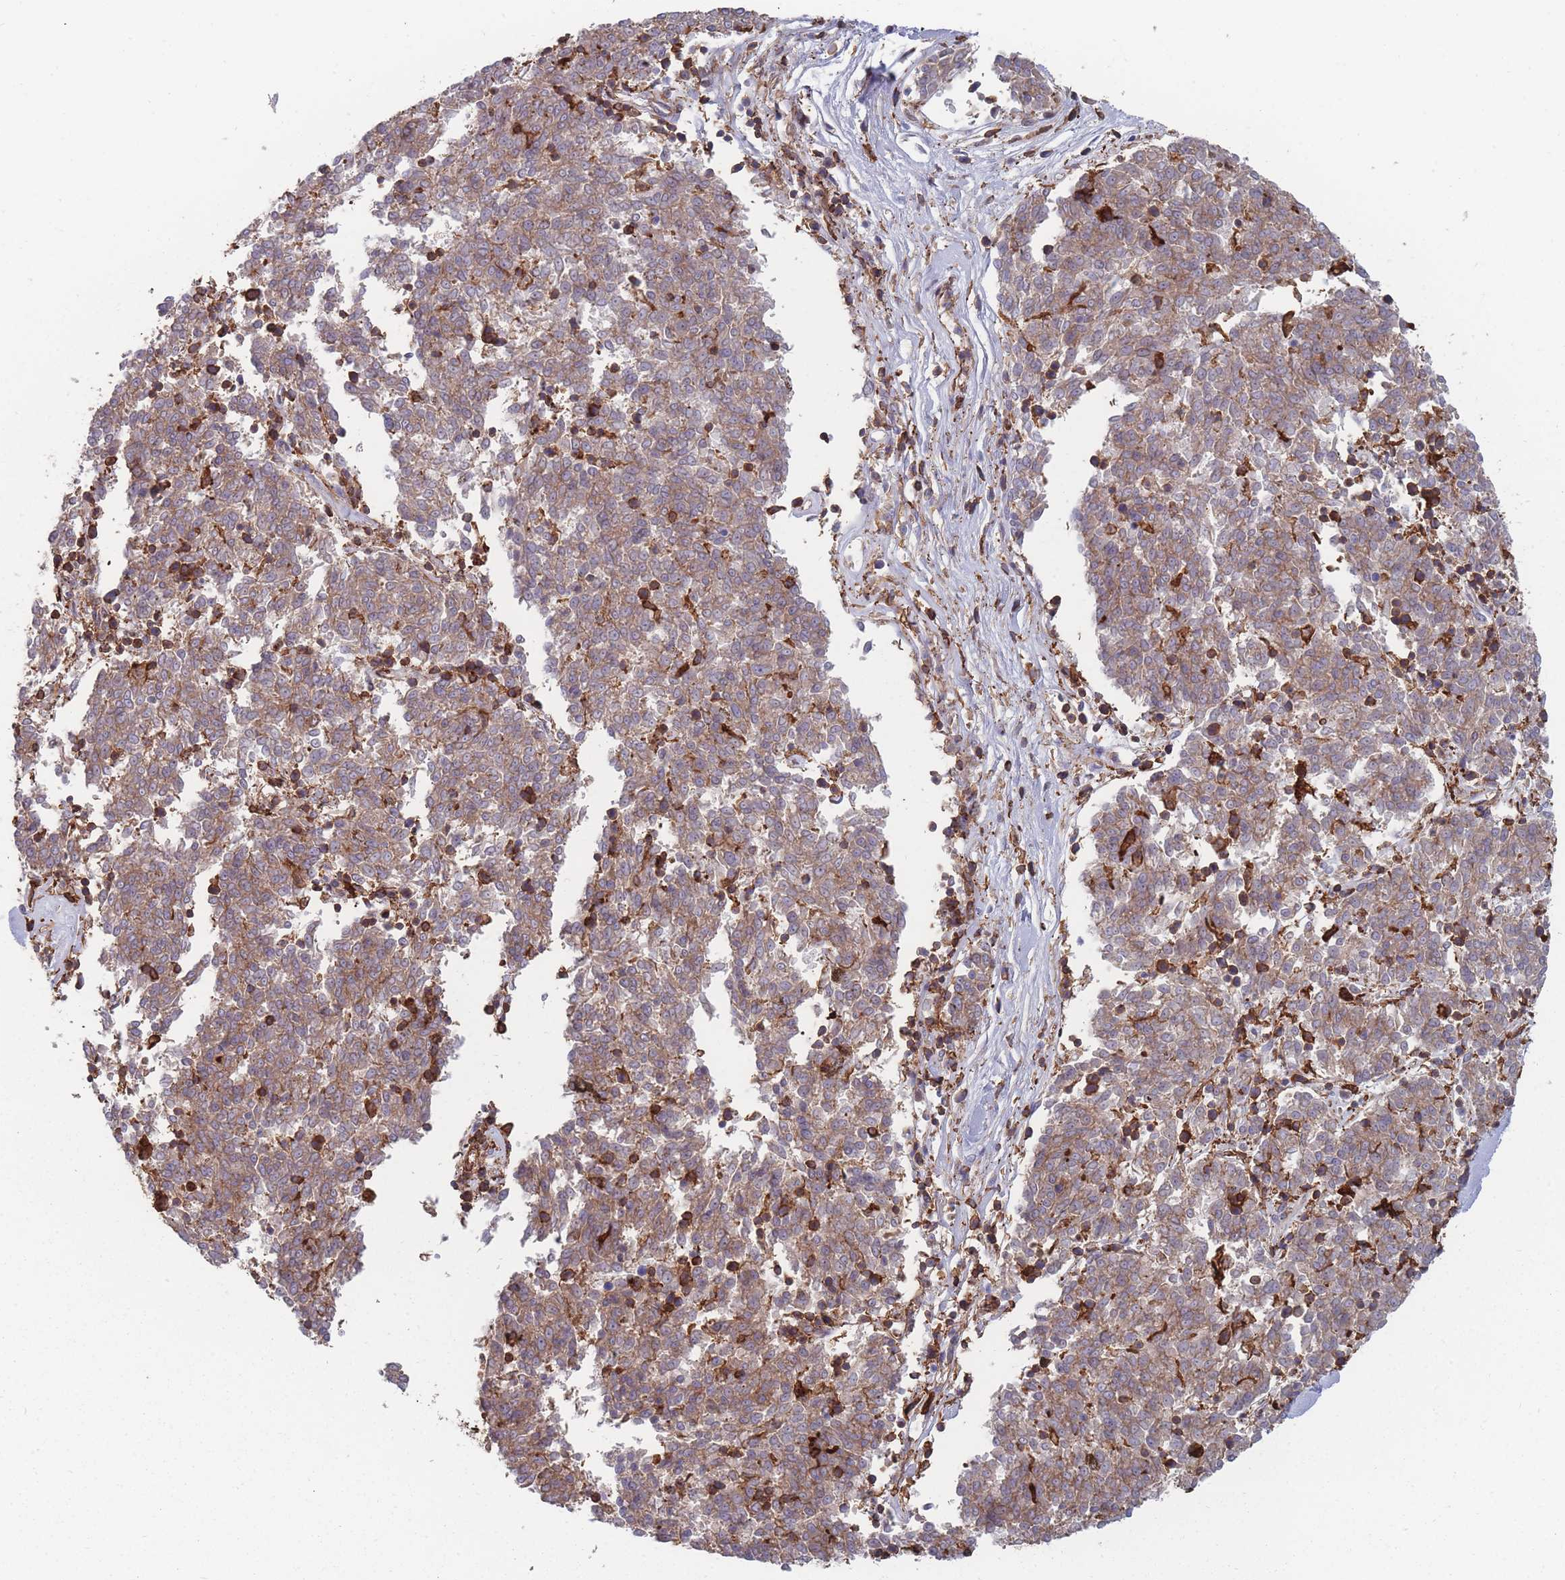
{"staining": {"intensity": "weak", "quantity": ">75%", "location": "cytoplasmic/membranous"}, "tissue": "melanoma", "cell_type": "Tumor cells", "image_type": "cancer", "snomed": [{"axis": "morphology", "description": "Malignant melanoma, NOS"}, {"axis": "topography", "description": "Skin"}], "caption": "Immunohistochemistry (IHC) (DAB) staining of melanoma reveals weak cytoplasmic/membranous protein staining in approximately >75% of tumor cells.", "gene": "AIF1", "patient": {"sex": "female", "age": 72}}